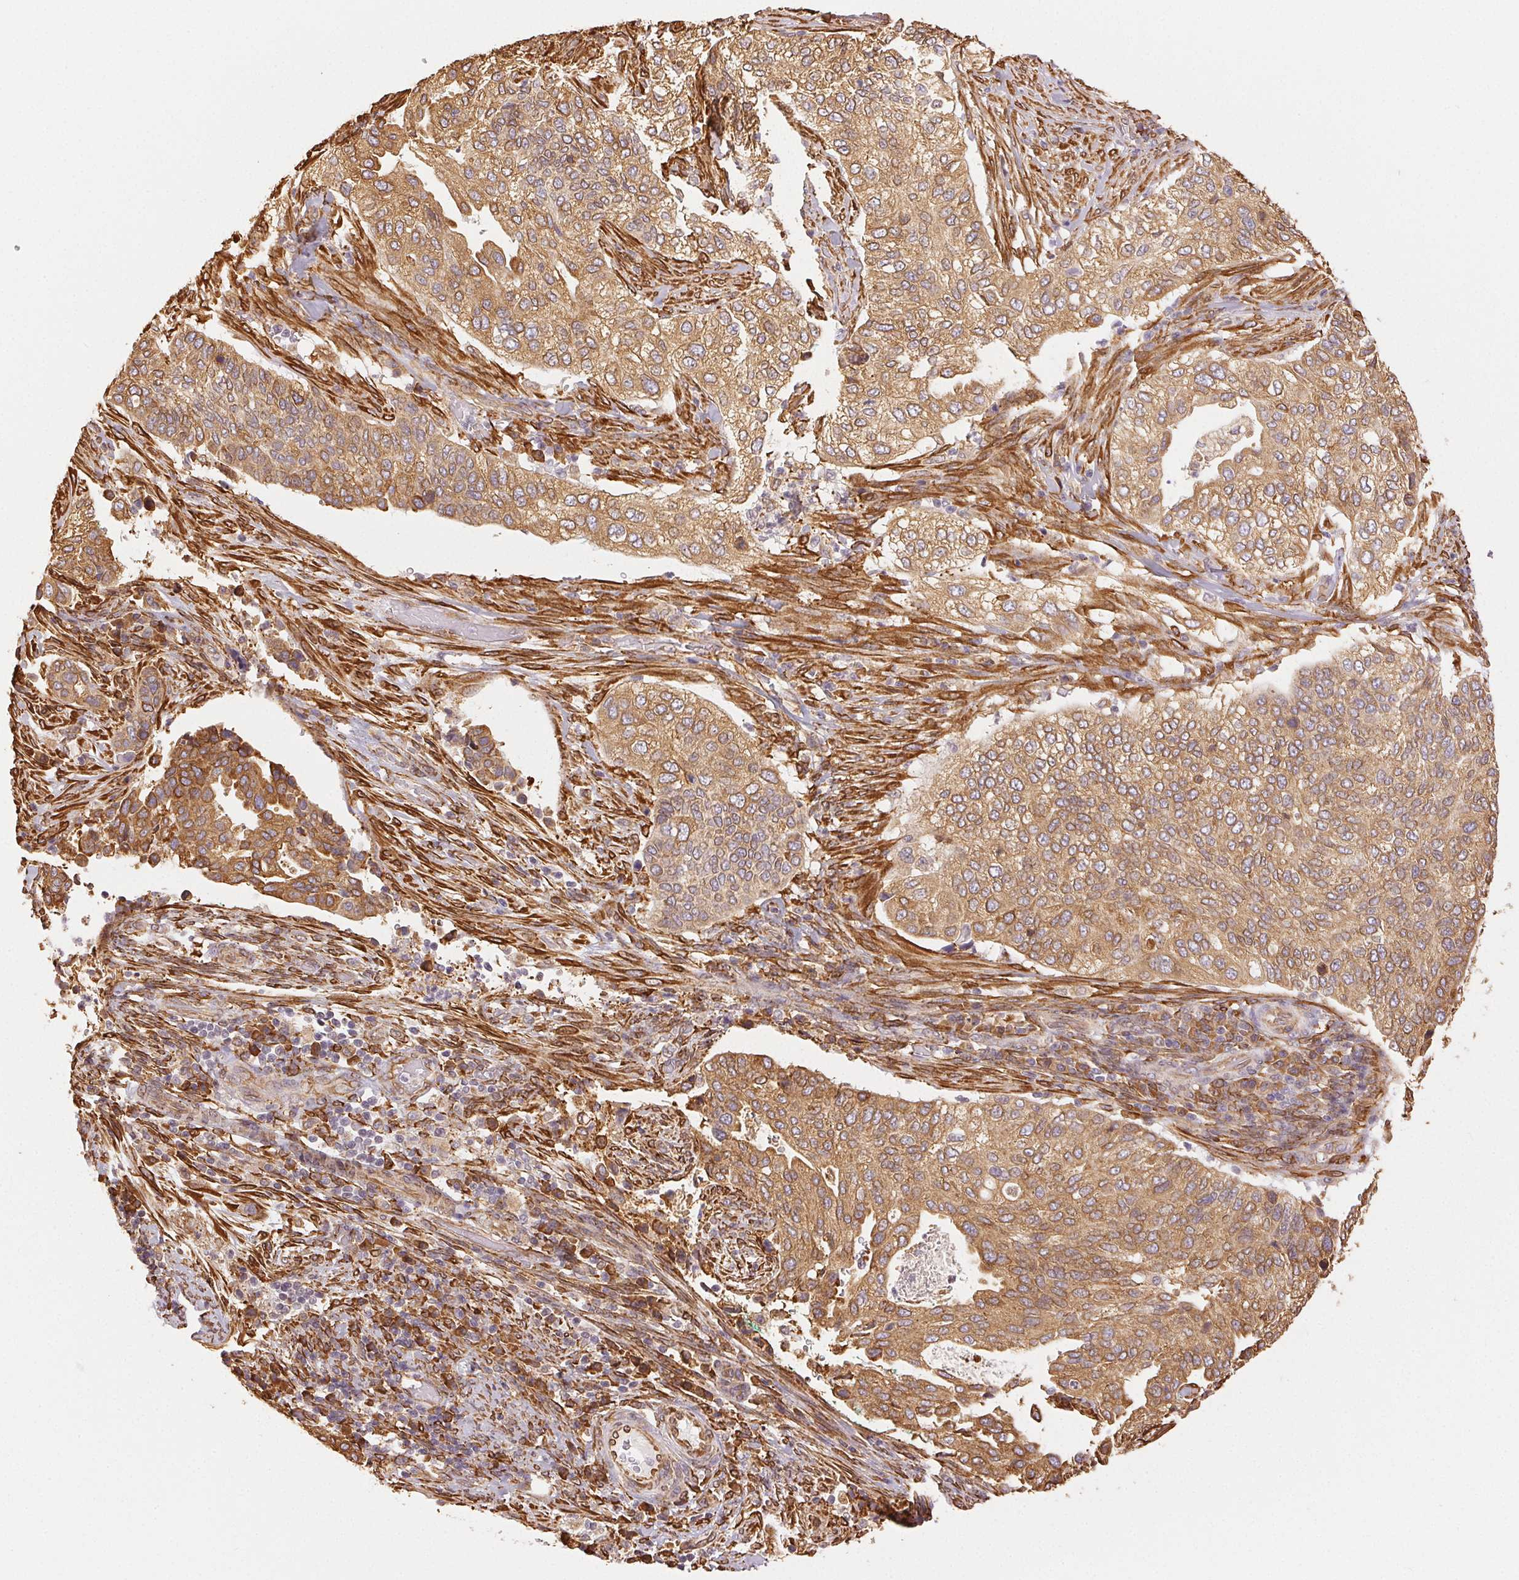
{"staining": {"intensity": "moderate", "quantity": ">75%", "location": "cytoplasmic/membranous"}, "tissue": "cervical cancer", "cell_type": "Tumor cells", "image_type": "cancer", "snomed": [{"axis": "morphology", "description": "Squamous cell carcinoma, NOS"}, {"axis": "topography", "description": "Cervix"}], "caption": "The image exhibits a brown stain indicating the presence of a protein in the cytoplasmic/membranous of tumor cells in cervical squamous cell carcinoma.", "gene": "RCN3", "patient": {"sex": "female", "age": 38}}